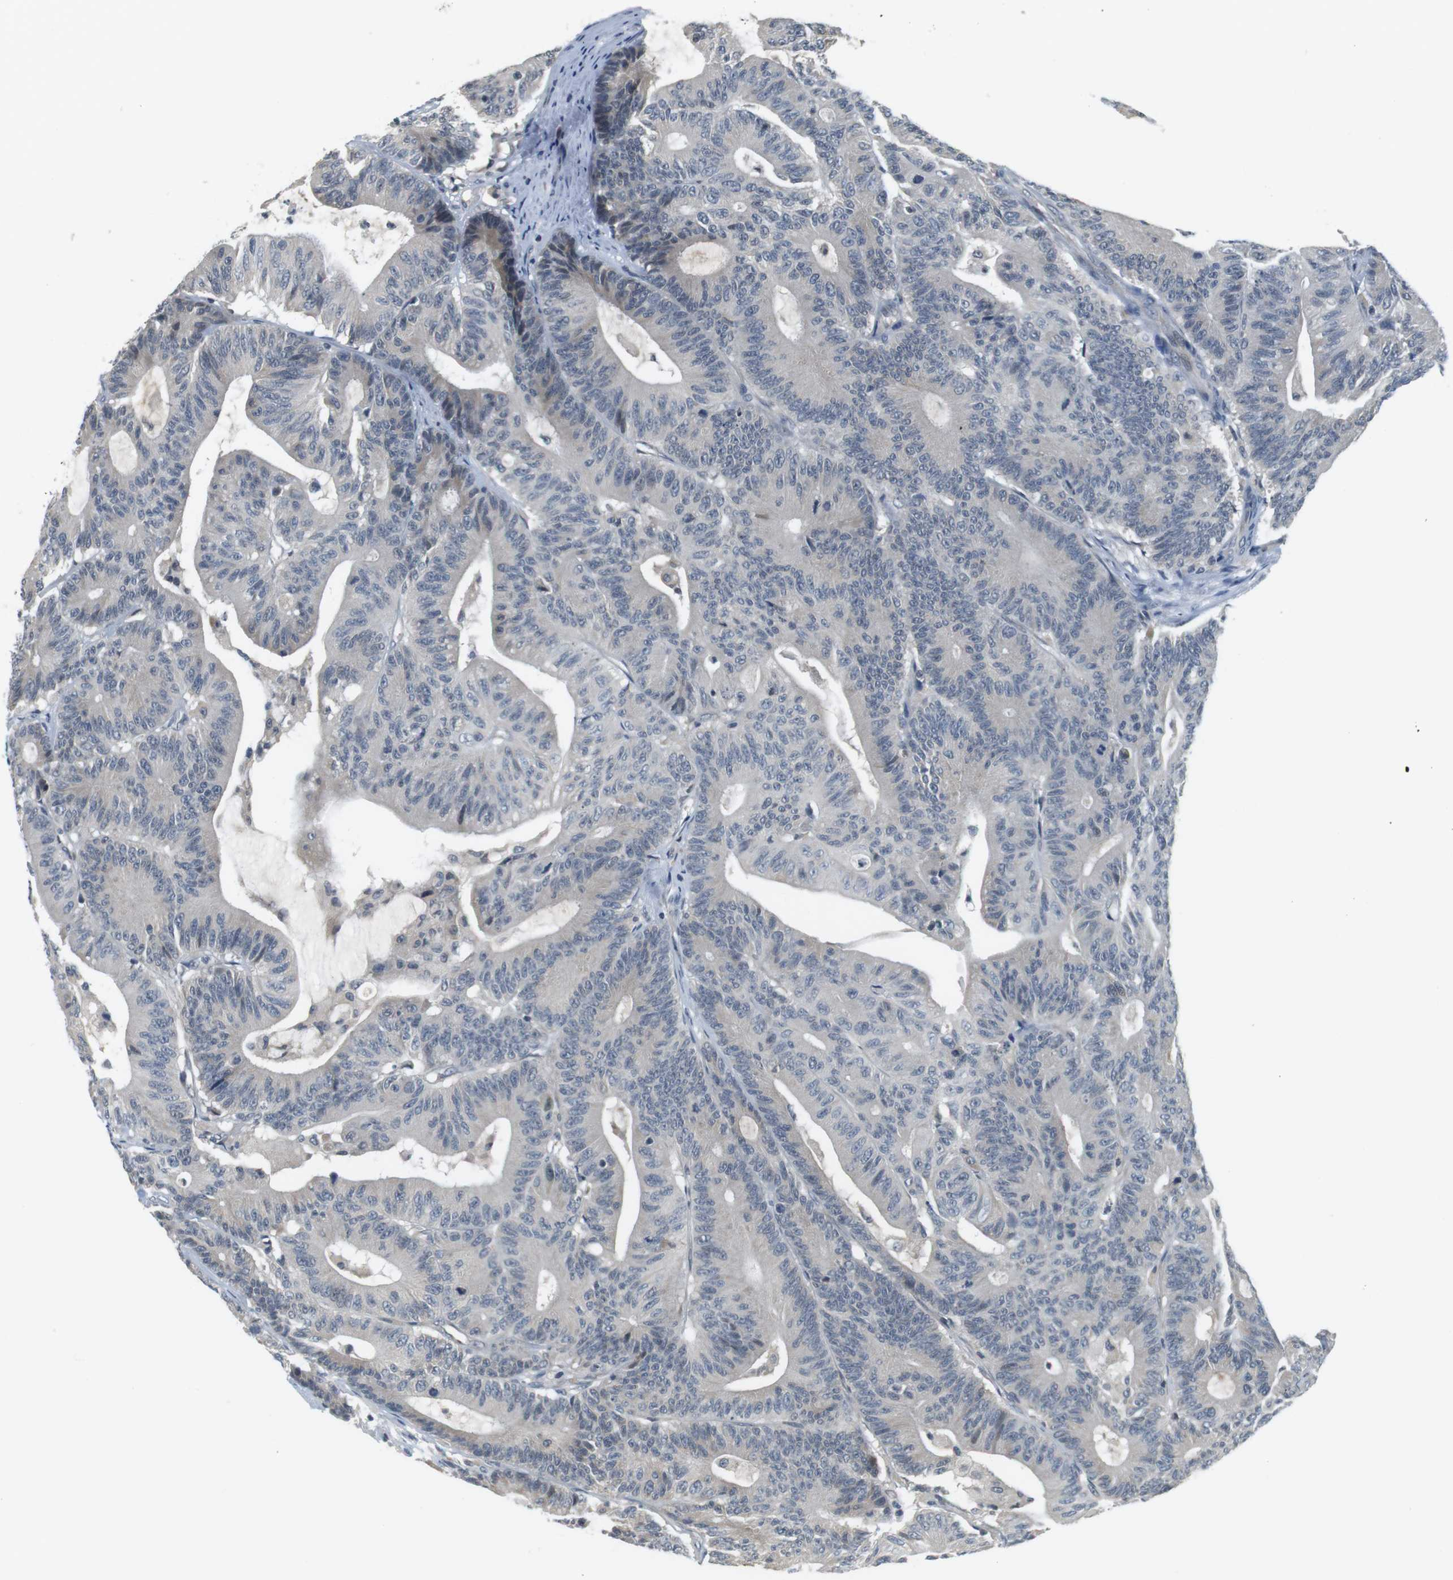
{"staining": {"intensity": "negative", "quantity": "none", "location": "none"}, "tissue": "colorectal cancer", "cell_type": "Tumor cells", "image_type": "cancer", "snomed": [{"axis": "morphology", "description": "Adenocarcinoma, NOS"}, {"axis": "topography", "description": "Colon"}], "caption": "Adenocarcinoma (colorectal) stained for a protein using immunohistochemistry (IHC) shows no staining tumor cells.", "gene": "WNT7A", "patient": {"sex": "female", "age": 84}}